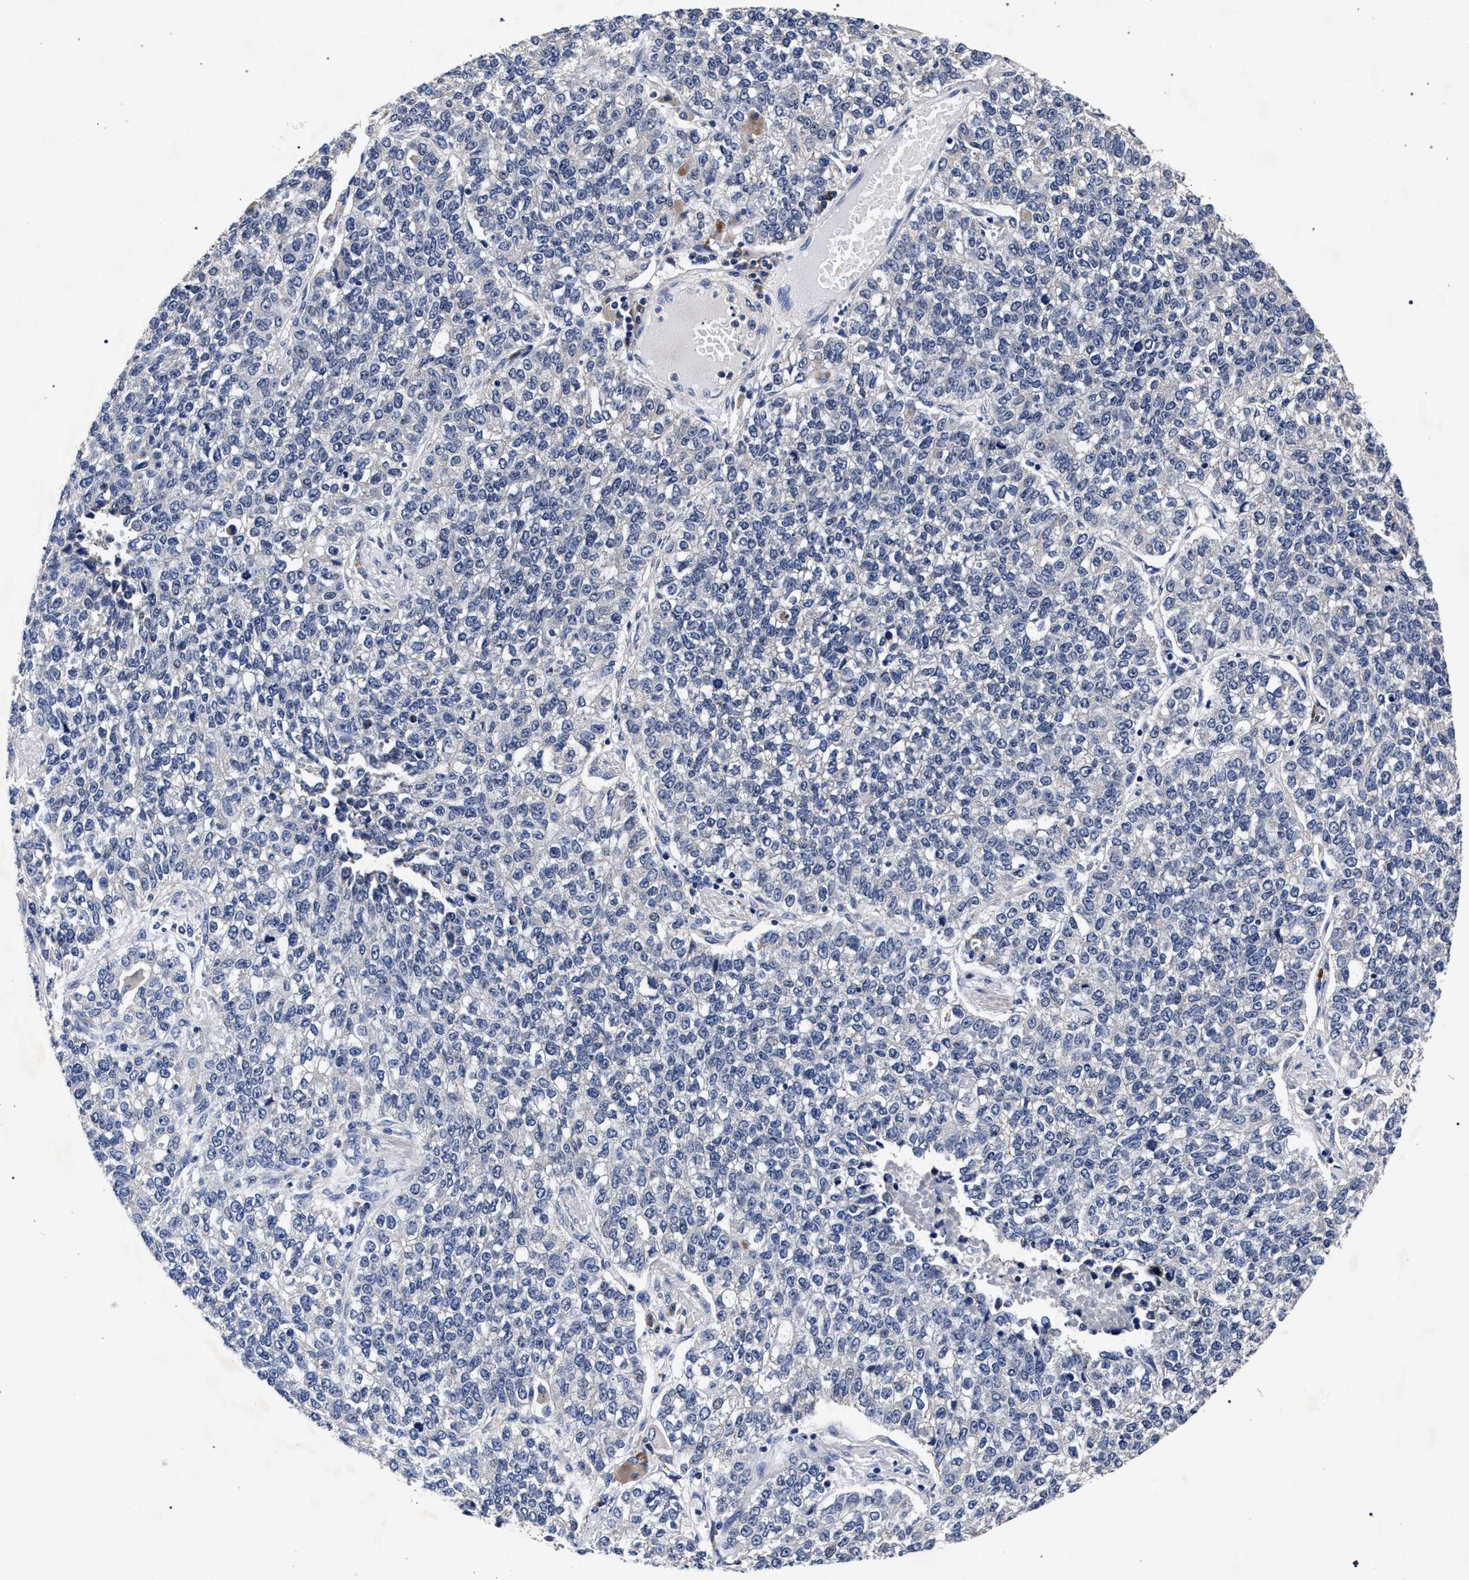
{"staining": {"intensity": "negative", "quantity": "none", "location": "none"}, "tissue": "lung cancer", "cell_type": "Tumor cells", "image_type": "cancer", "snomed": [{"axis": "morphology", "description": "Adenocarcinoma, NOS"}, {"axis": "topography", "description": "Lung"}], "caption": "Tumor cells are negative for brown protein staining in adenocarcinoma (lung).", "gene": "CFAP95", "patient": {"sex": "male", "age": 49}}